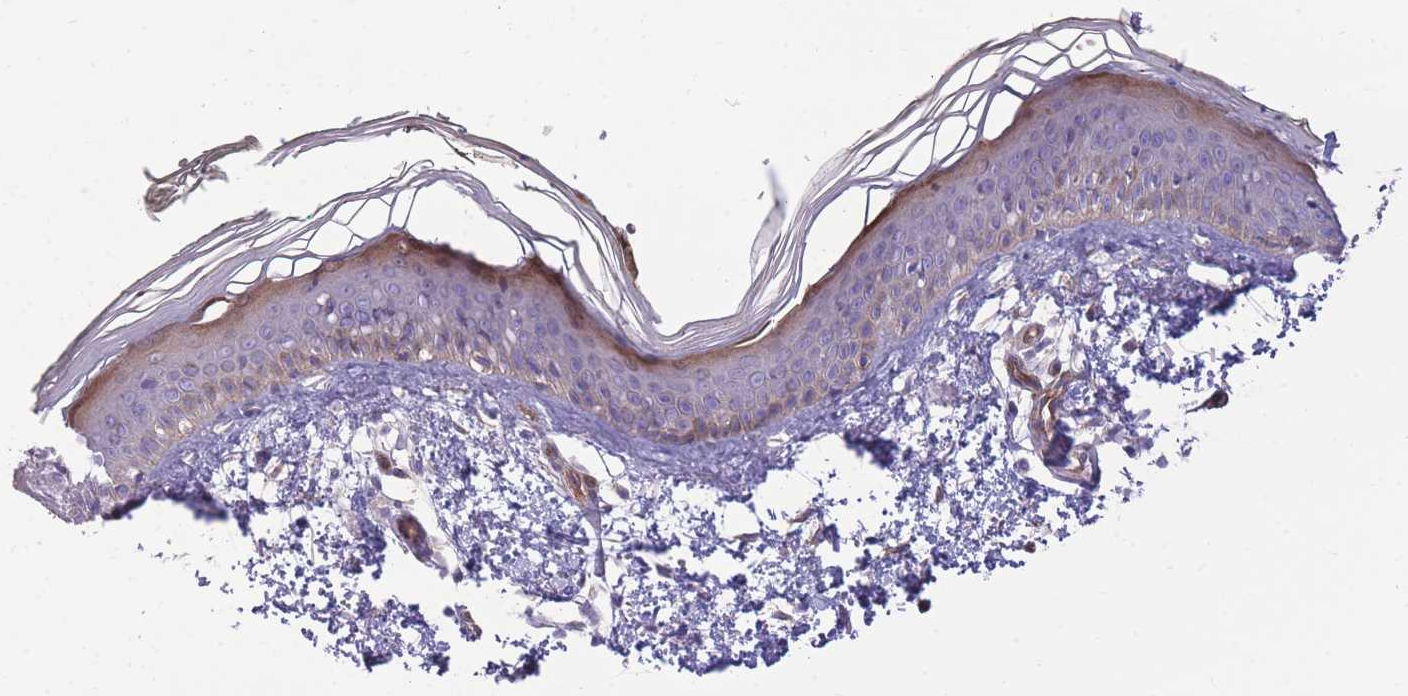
{"staining": {"intensity": "weak", "quantity": "<25%", "location": "cytoplasmic/membranous"}, "tissue": "skin", "cell_type": "Fibroblasts", "image_type": "normal", "snomed": [{"axis": "morphology", "description": "Normal tissue, NOS"}, {"axis": "topography", "description": "Skin"}], "caption": "A histopathology image of skin stained for a protein shows no brown staining in fibroblasts. (IHC, brightfield microscopy, high magnification).", "gene": "RGS11", "patient": {"sex": "male", "age": 62}}